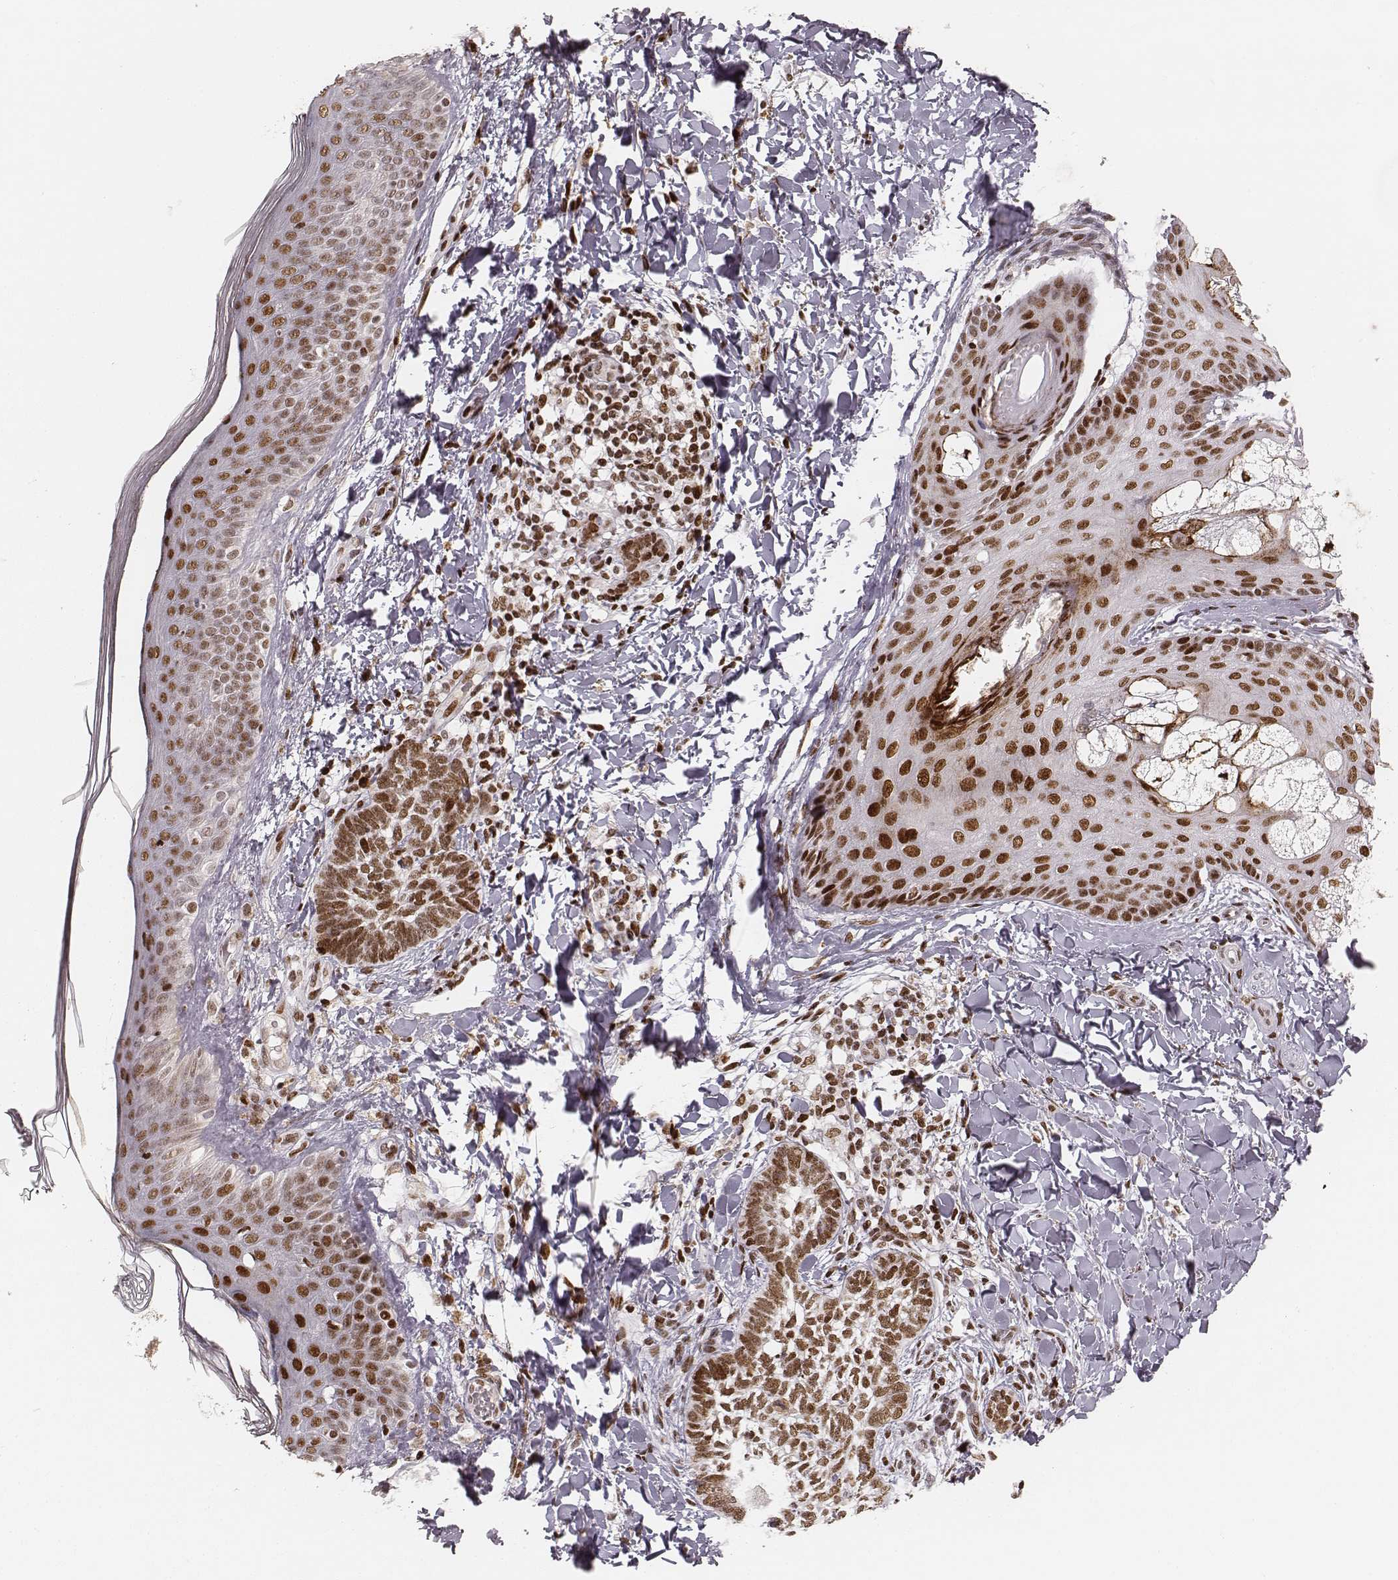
{"staining": {"intensity": "moderate", "quantity": ">75%", "location": "nuclear"}, "tissue": "skin cancer", "cell_type": "Tumor cells", "image_type": "cancer", "snomed": [{"axis": "morphology", "description": "Normal tissue, NOS"}, {"axis": "morphology", "description": "Basal cell carcinoma"}, {"axis": "topography", "description": "Skin"}], "caption": "This histopathology image exhibits skin basal cell carcinoma stained with IHC to label a protein in brown. The nuclear of tumor cells show moderate positivity for the protein. Nuclei are counter-stained blue.", "gene": "HNRNPC", "patient": {"sex": "male", "age": 46}}